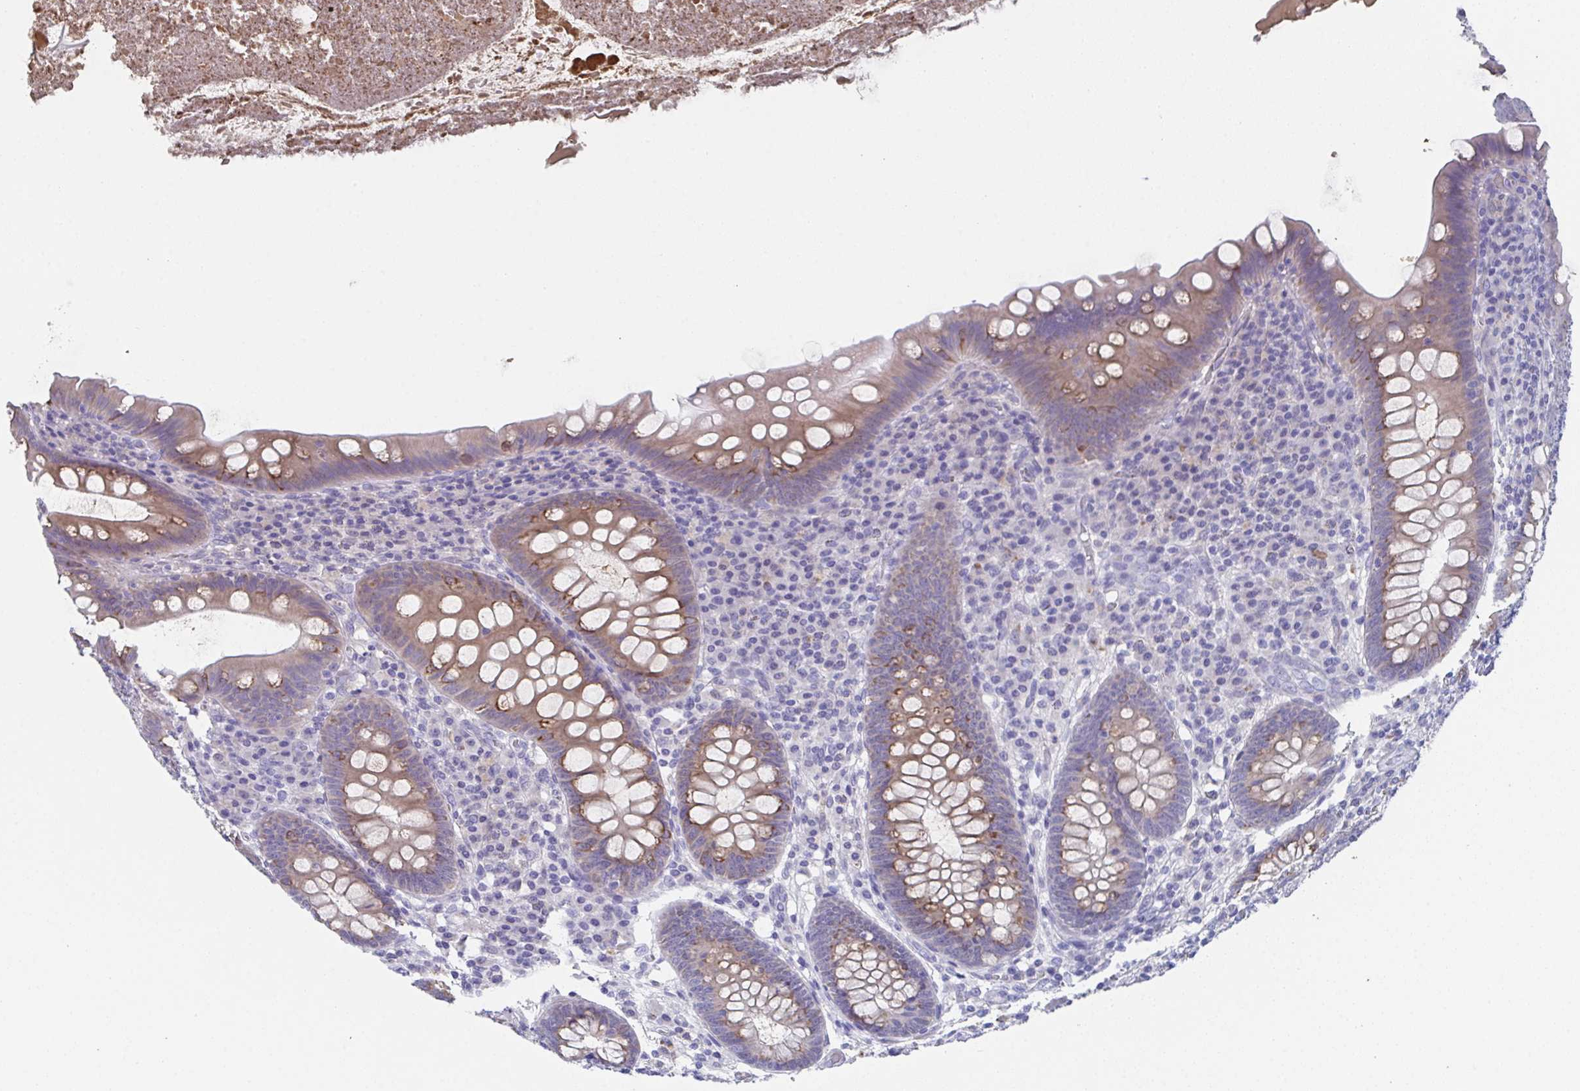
{"staining": {"intensity": "moderate", "quantity": "25%-75%", "location": "cytoplasmic/membranous"}, "tissue": "appendix", "cell_type": "Glandular cells", "image_type": "normal", "snomed": [{"axis": "morphology", "description": "Normal tissue, NOS"}, {"axis": "topography", "description": "Appendix"}], "caption": "IHC image of benign appendix: human appendix stained using immunohistochemistry (IHC) displays medium levels of moderate protein expression localized specifically in the cytoplasmic/membranous of glandular cells, appearing as a cytoplasmic/membranous brown color.", "gene": "SSC4D", "patient": {"sex": "male", "age": 71}}